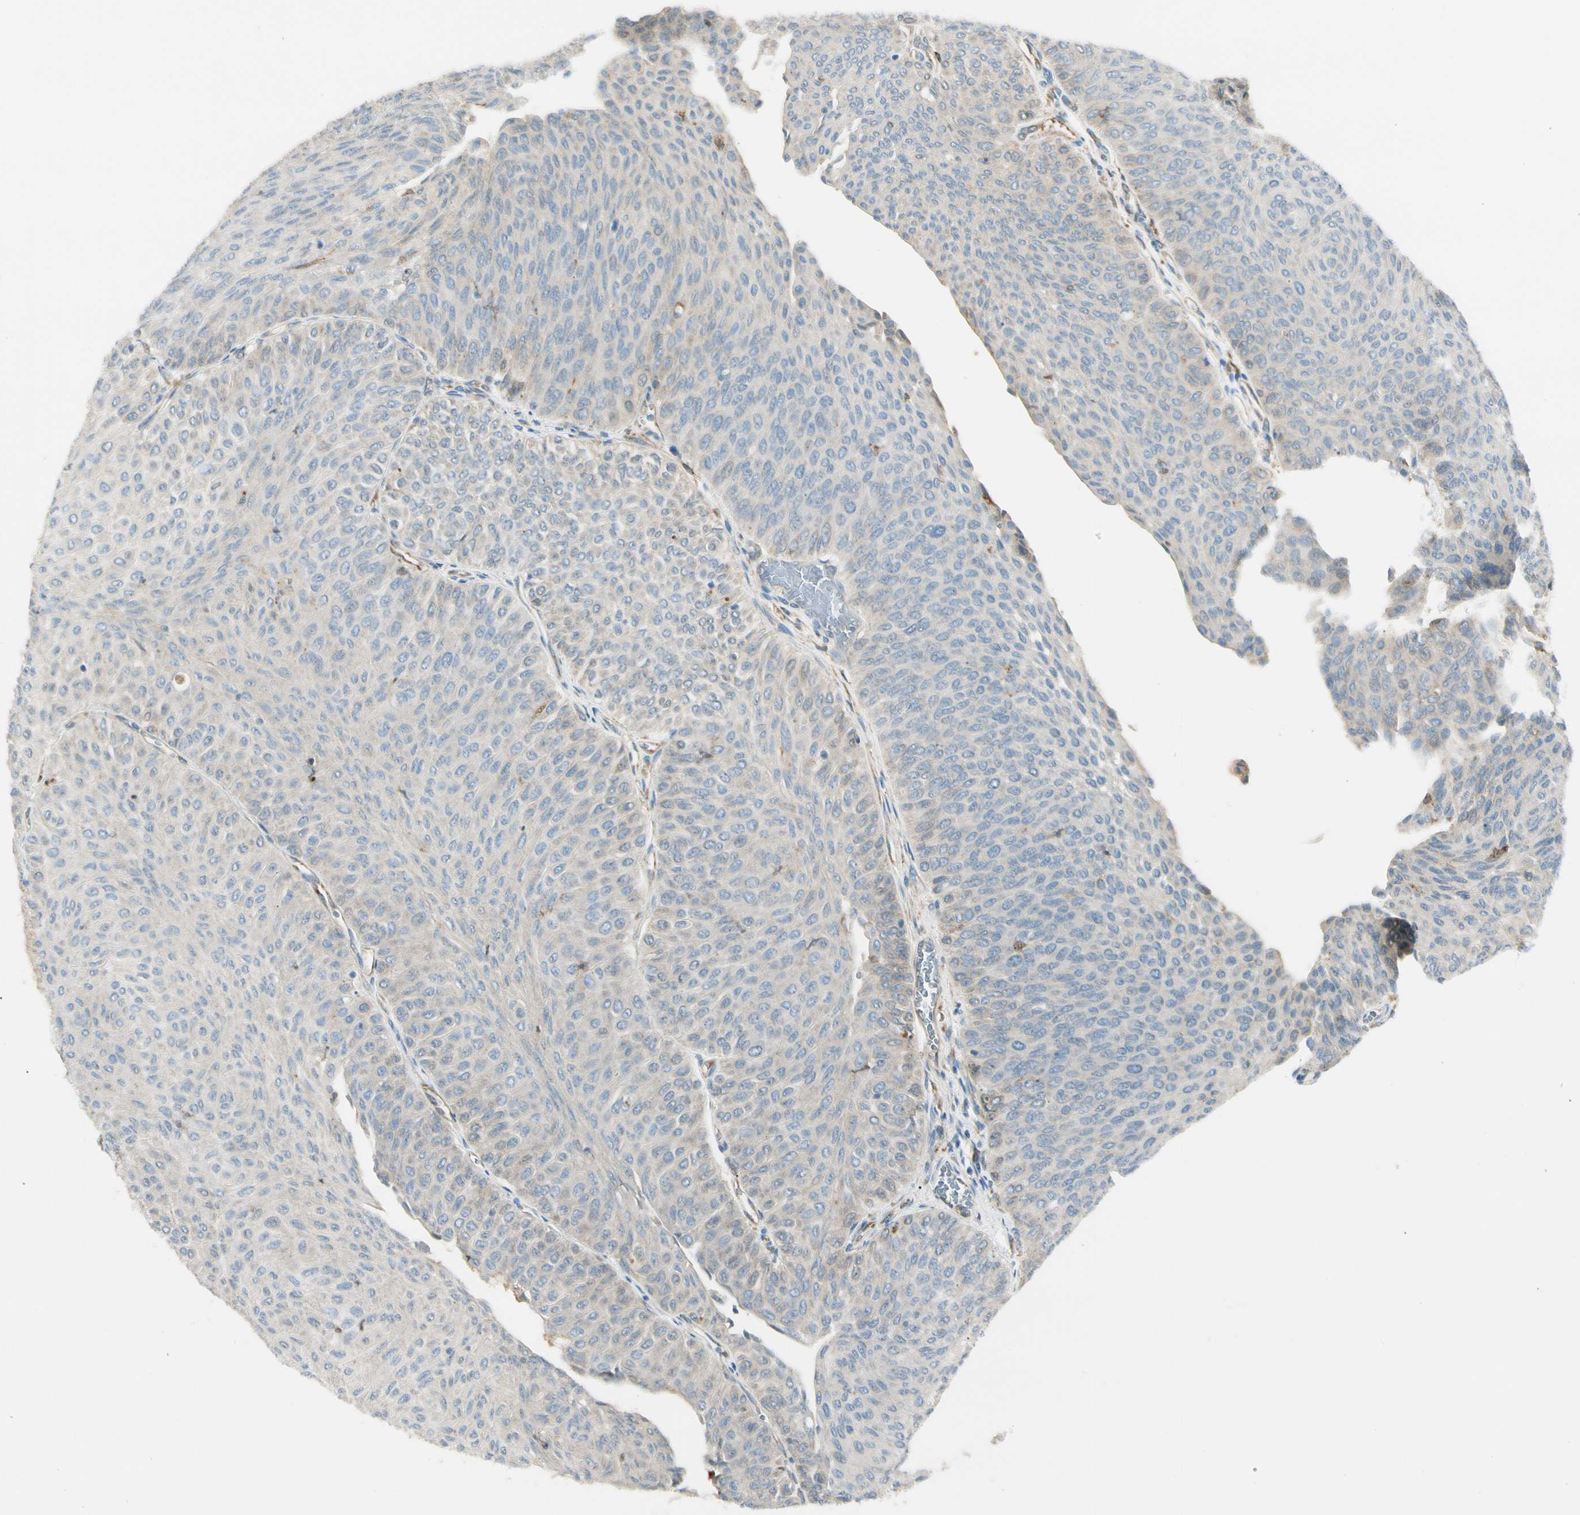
{"staining": {"intensity": "weak", "quantity": "<25%", "location": "cytoplasmic/membranous"}, "tissue": "urothelial cancer", "cell_type": "Tumor cells", "image_type": "cancer", "snomed": [{"axis": "morphology", "description": "Urothelial carcinoma, Low grade"}, {"axis": "topography", "description": "Urinary bladder"}], "caption": "Tumor cells show no significant positivity in urothelial cancer.", "gene": "LPCAT2", "patient": {"sex": "male", "age": 78}}